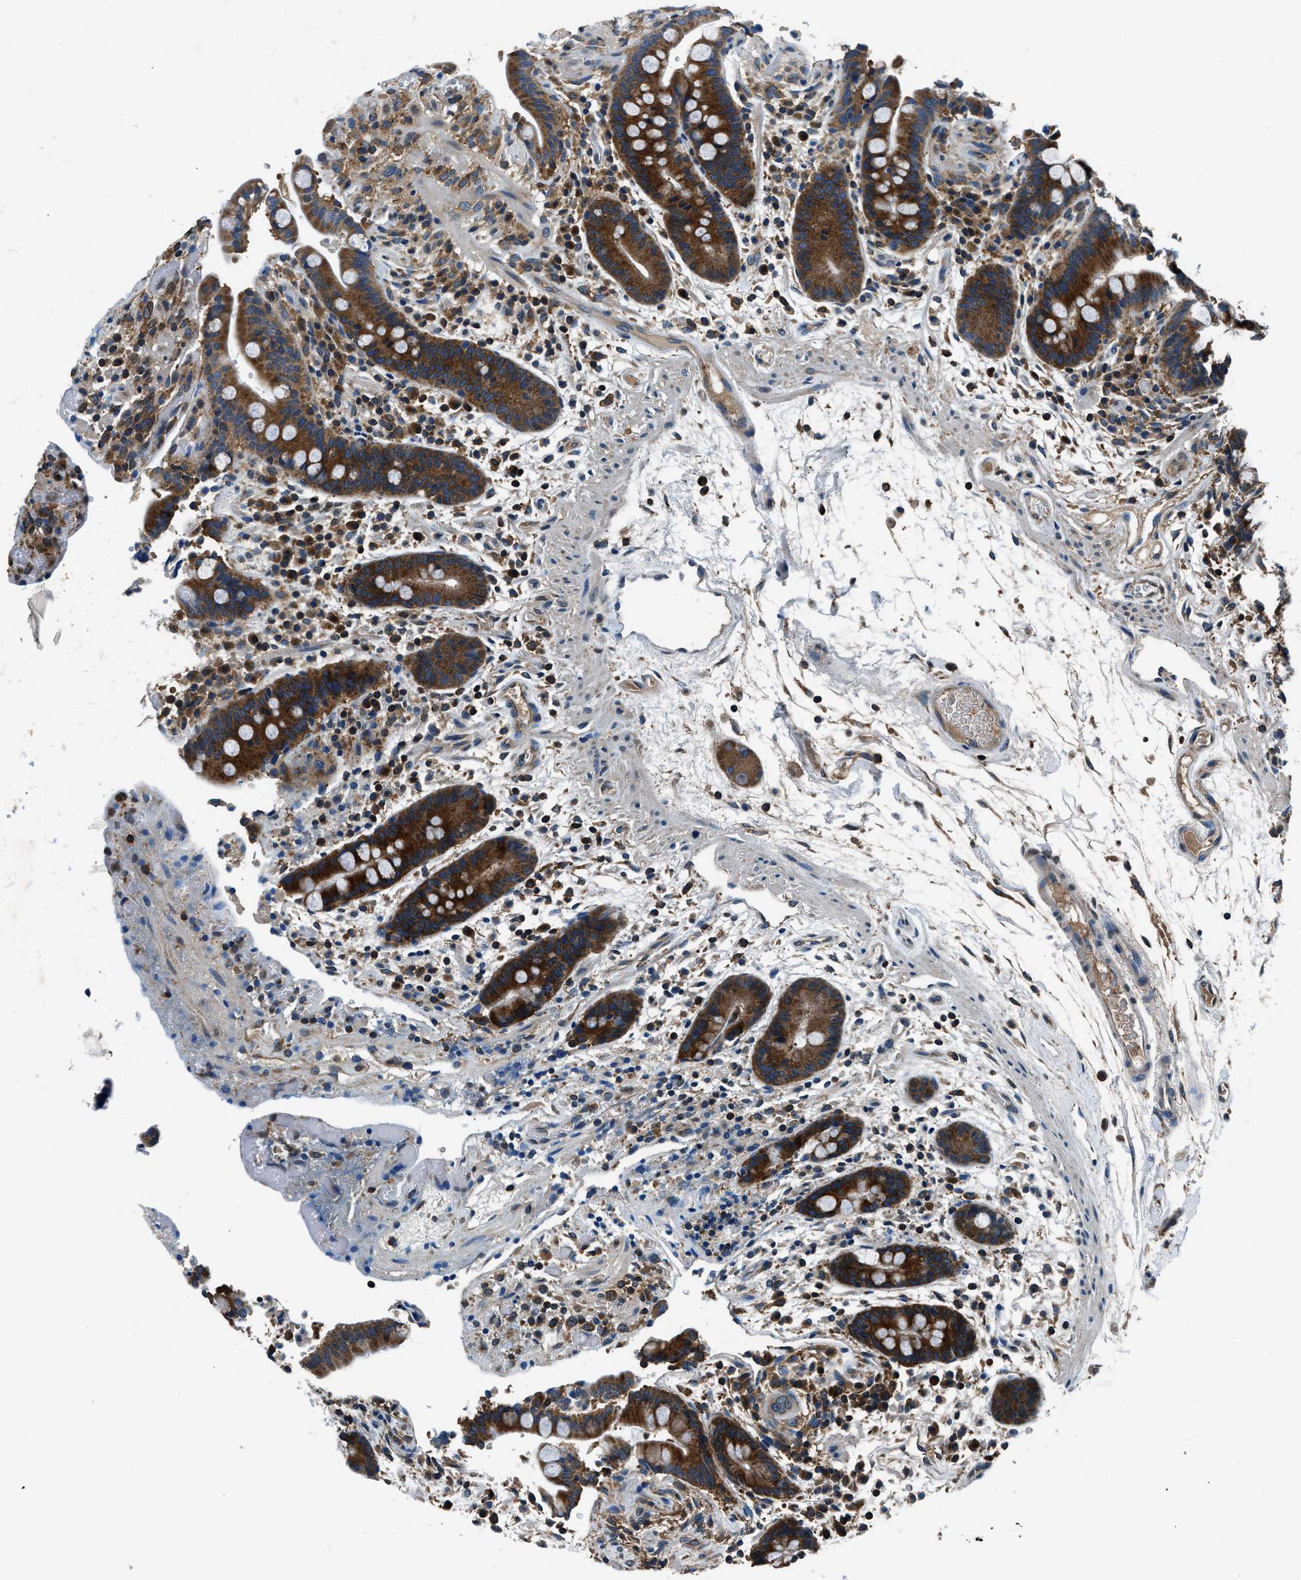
{"staining": {"intensity": "moderate", "quantity": ">75%", "location": "cytoplasmic/membranous"}, "tissue": "colon", "cell_type": "Endothelial cells", "image_type": "normal", "snomed": [{"axis": "morphology", "description": "Normal tissue, NOS"}, {"axis": "topography", "description": "Colon"}], "caption": "Moderate cytoplasmic/membranous protein staining is identified in about >75% of endothelial cells in colon.", "gene": "ARFGAP2", "patient": {"sex": "male", "age": 73}}